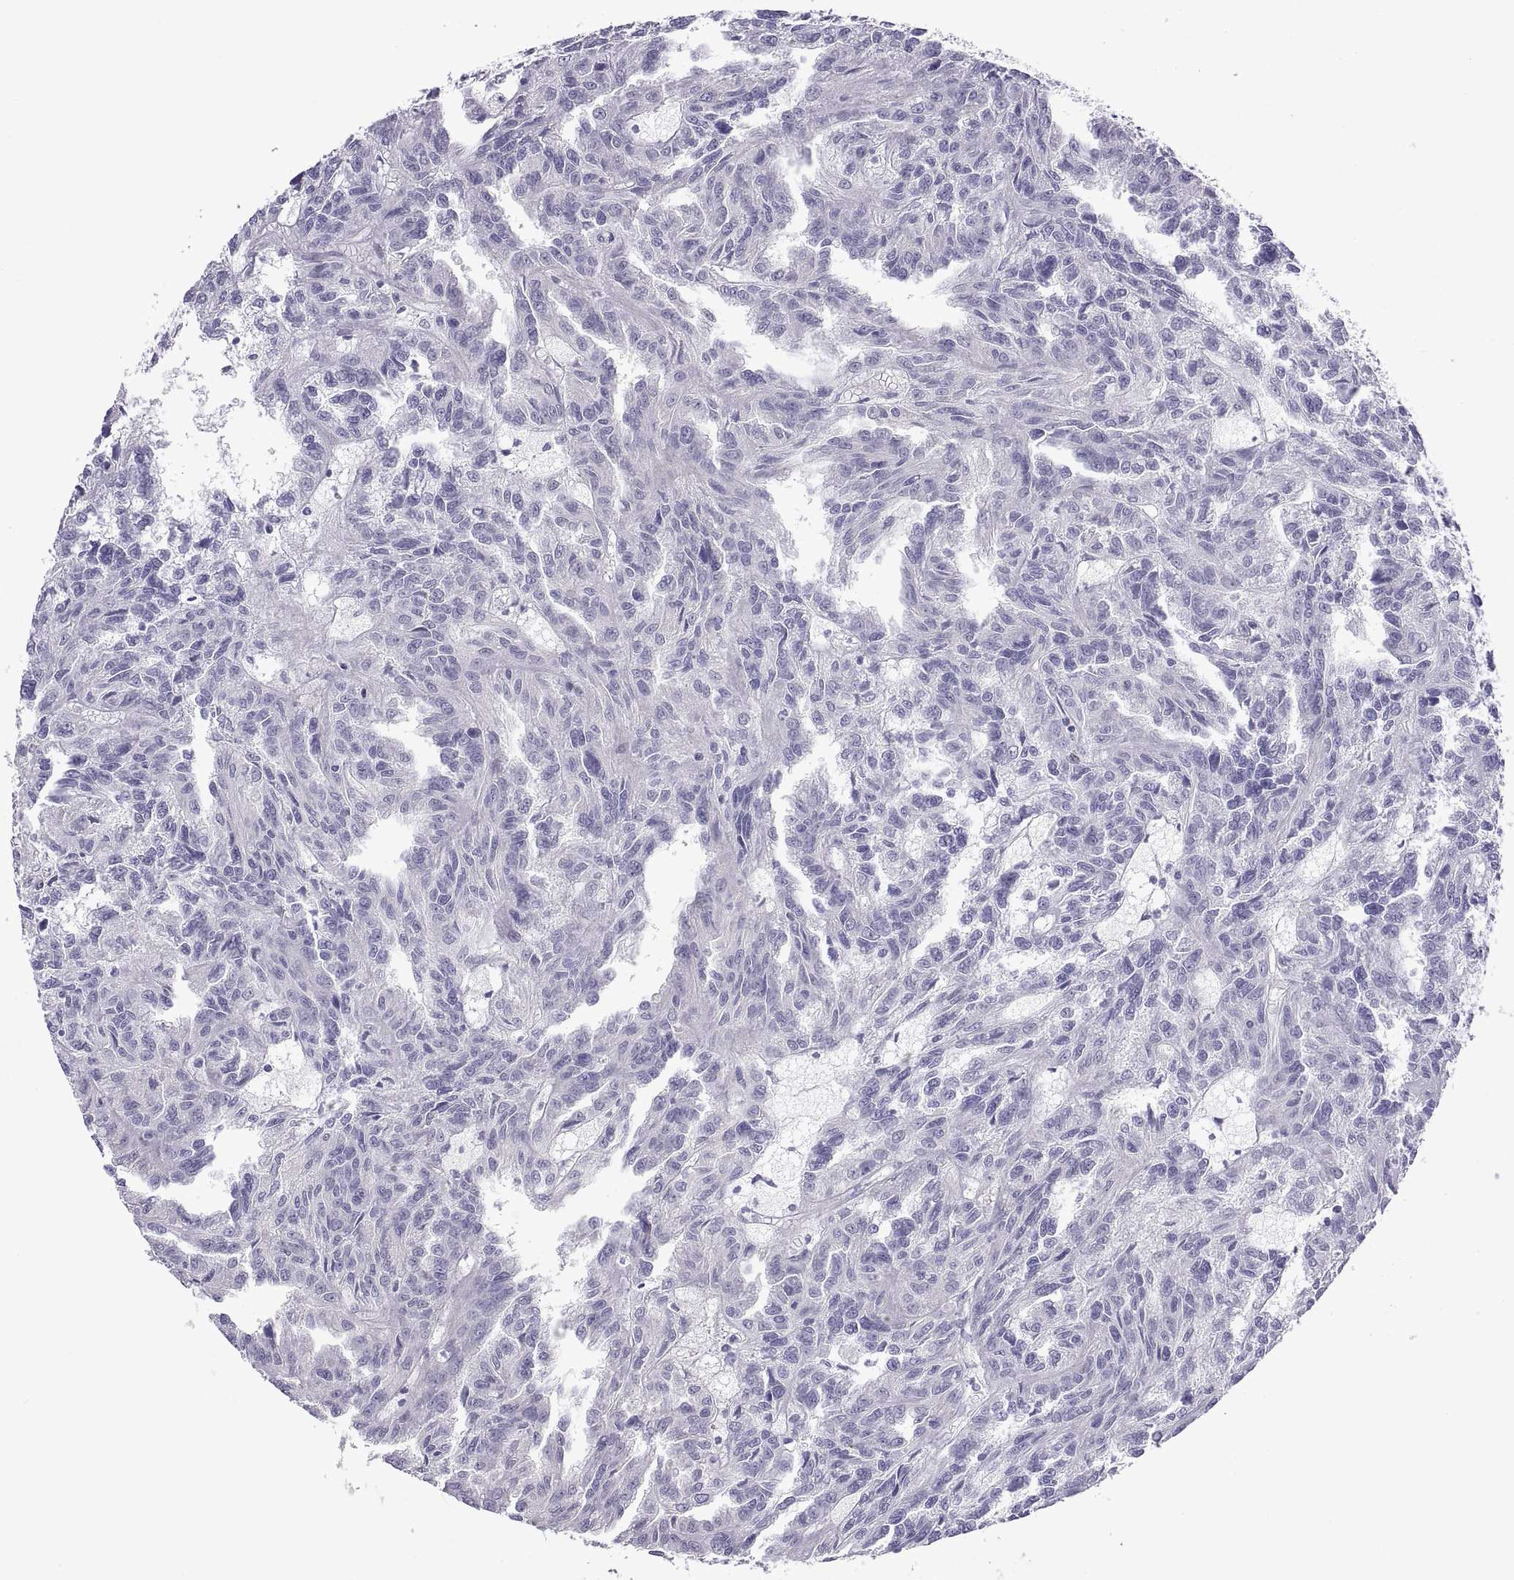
{"staining": {"intensity": "negative", "quantity": "none", "location": "none"}, "tissue": "renal cancer", "cell_type": "Tumor cells", "image_type": "cancer", "snomed": [{"axis": "morphology", "description": "Adenocarcinoma, NOS"}, {"axis": "topography", "description": "Kidney"}], "caption": "High magnification brightfield microscopy of adenocarcinoma (renal) stained with DAB (3,3'-diaminobenzidine) (brown) and counterstained with hematoxylin (blue): tumor cells show no significant positivity.", "gene": "SPDYE1", "patient": {"sex": "male", "age": 79}}